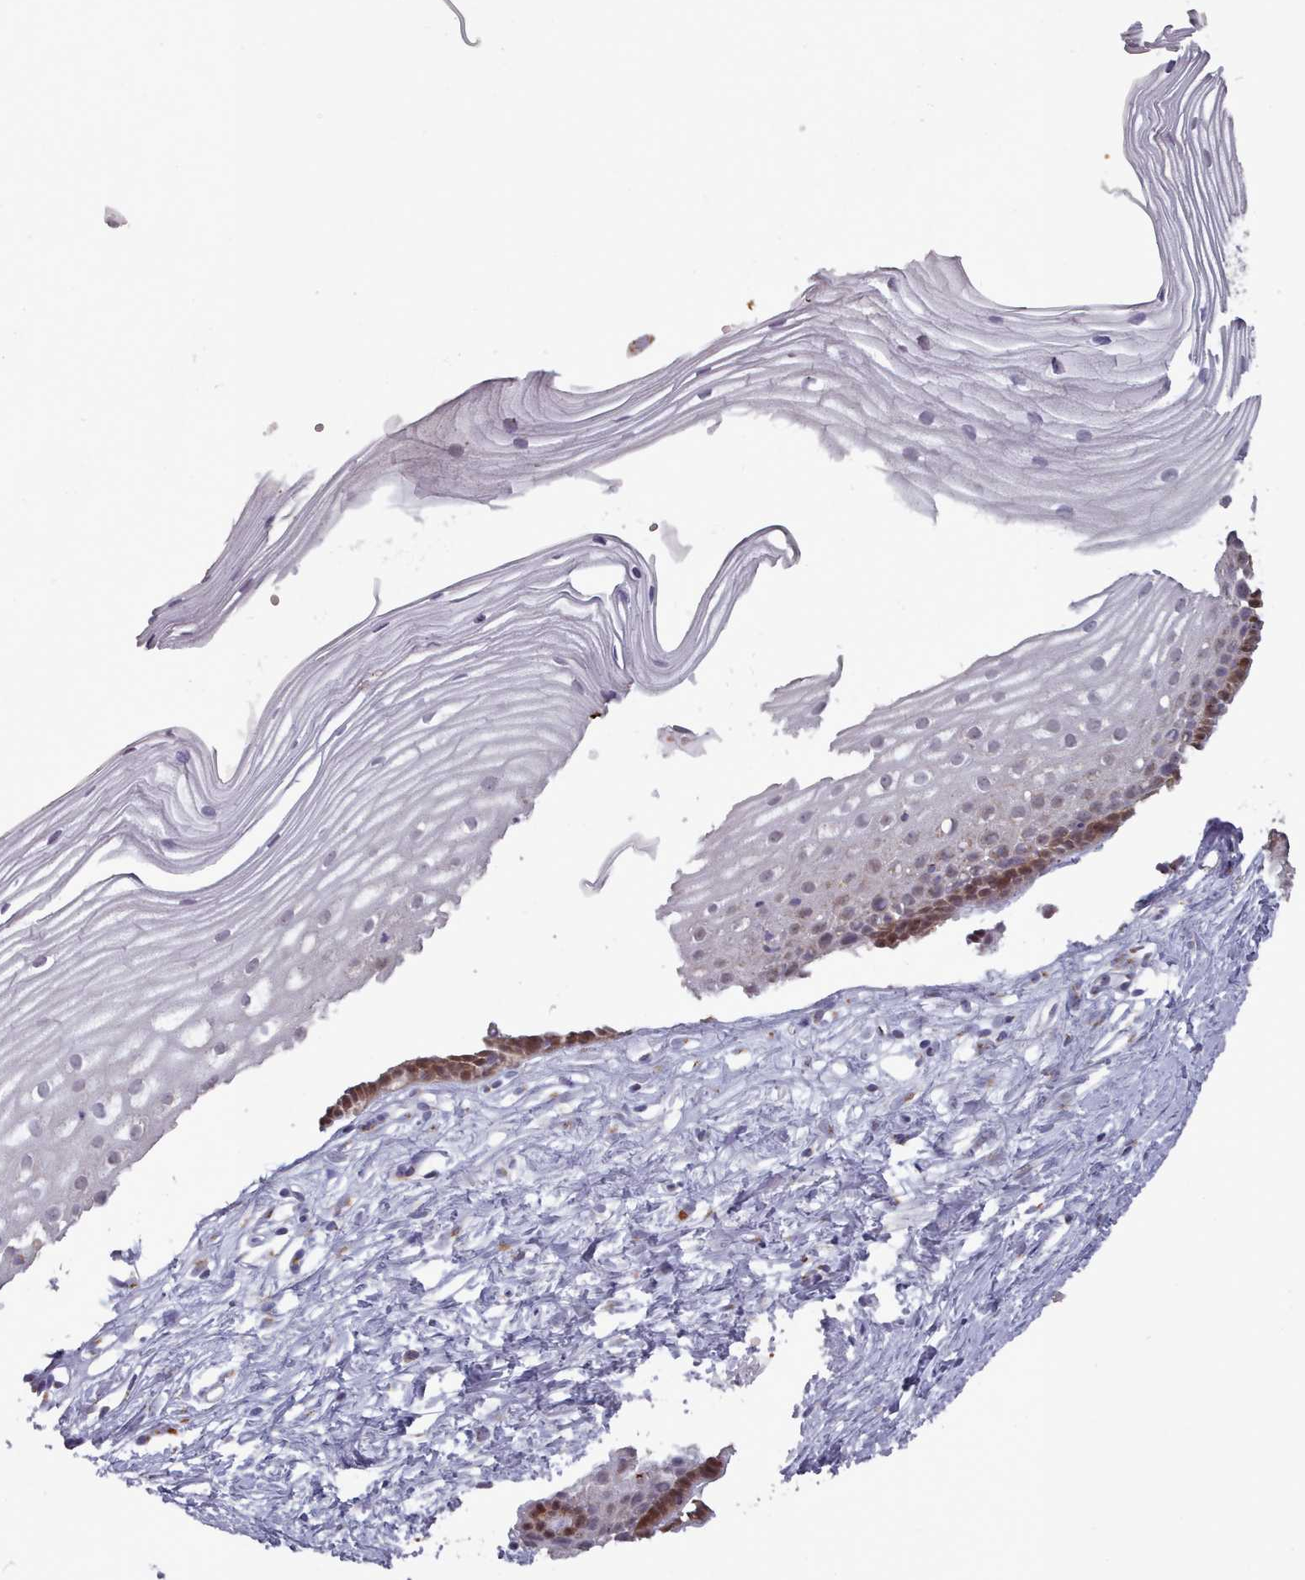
{"staining": {"intensity": "strong", "quantity": ">75%", "location": "cytoplasmic/membranous"}, "tissue": "cervix", "cell_type": "Glandular cells", "image_type": "normal", "snomed": [{"axis": "morphology", "description": "Normal tissue, NOS"}, {"axis": "topography", "description": "Cervix"}], "caption": "This image displays benign cervix stained with immunohistochemistry (IHC) to label a protein in brown. The cytoplasmic/membranous of glandular cells show strong positivity for the protein. Nuclei are counter-stained blue.", "gene": "MAN1B1", "patient": {"sex": "female", "age": 40}}